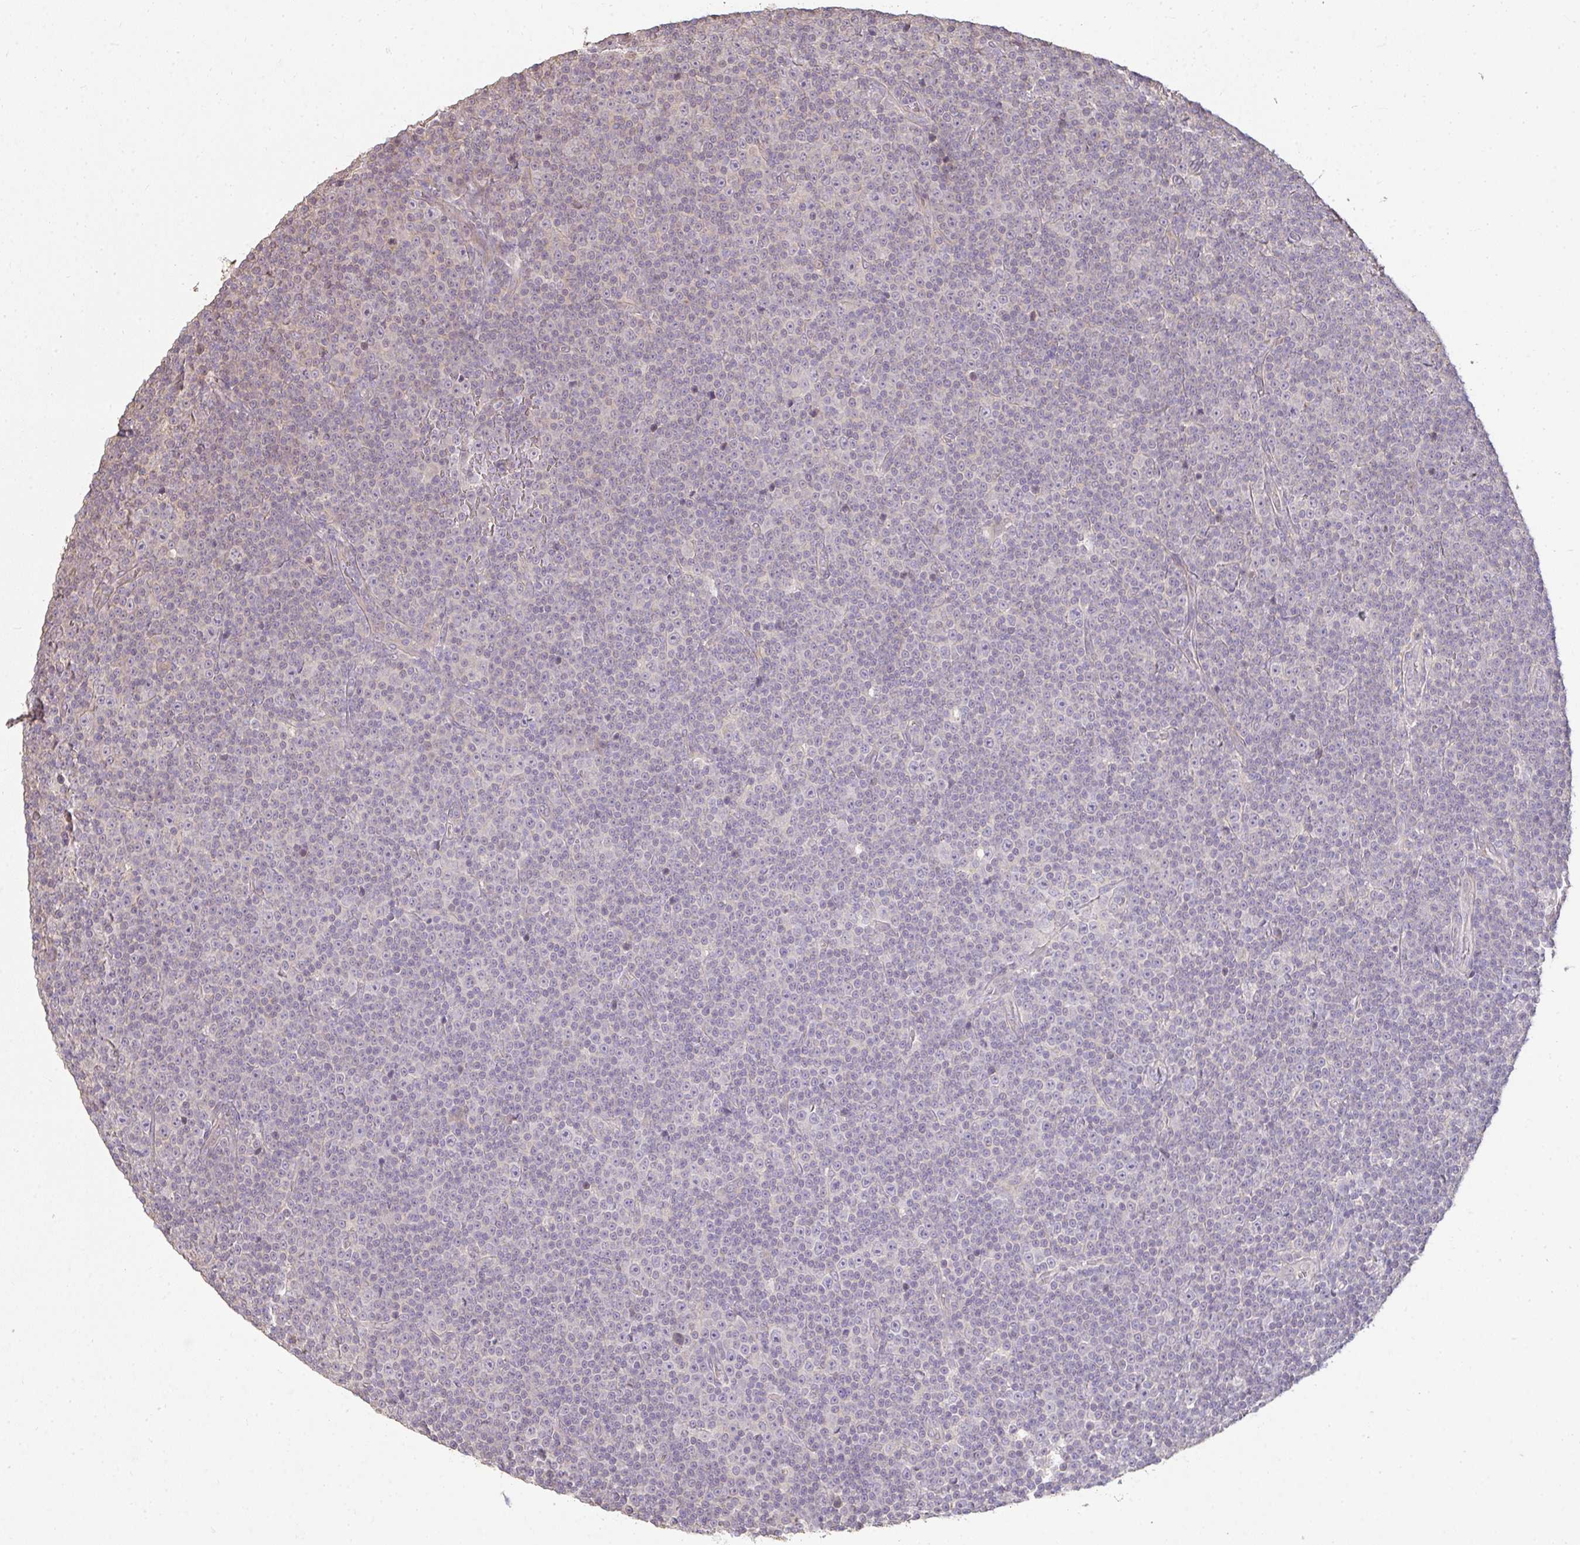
{"staining": {"intensity": "negative", "quantity": "none", "location": "none"}, "tissue": "lymphoma", "cell_type": "Tumor cells", "image_type": "cancer", "snomed": [{"axis": "morphology", "description": "Malignant lymphoma, non-Hodgkin's type, Low grade"}, {"axis": "topography", "description": "Lymph node"}], "caption": "Human malignant lymphoma, non-Hodgkin's type (low-grade) stained for a protein using IHC displays no expression in tumor cells.", "gene": "BRINP3", "patient": {"sex": "female", "age": 67}}